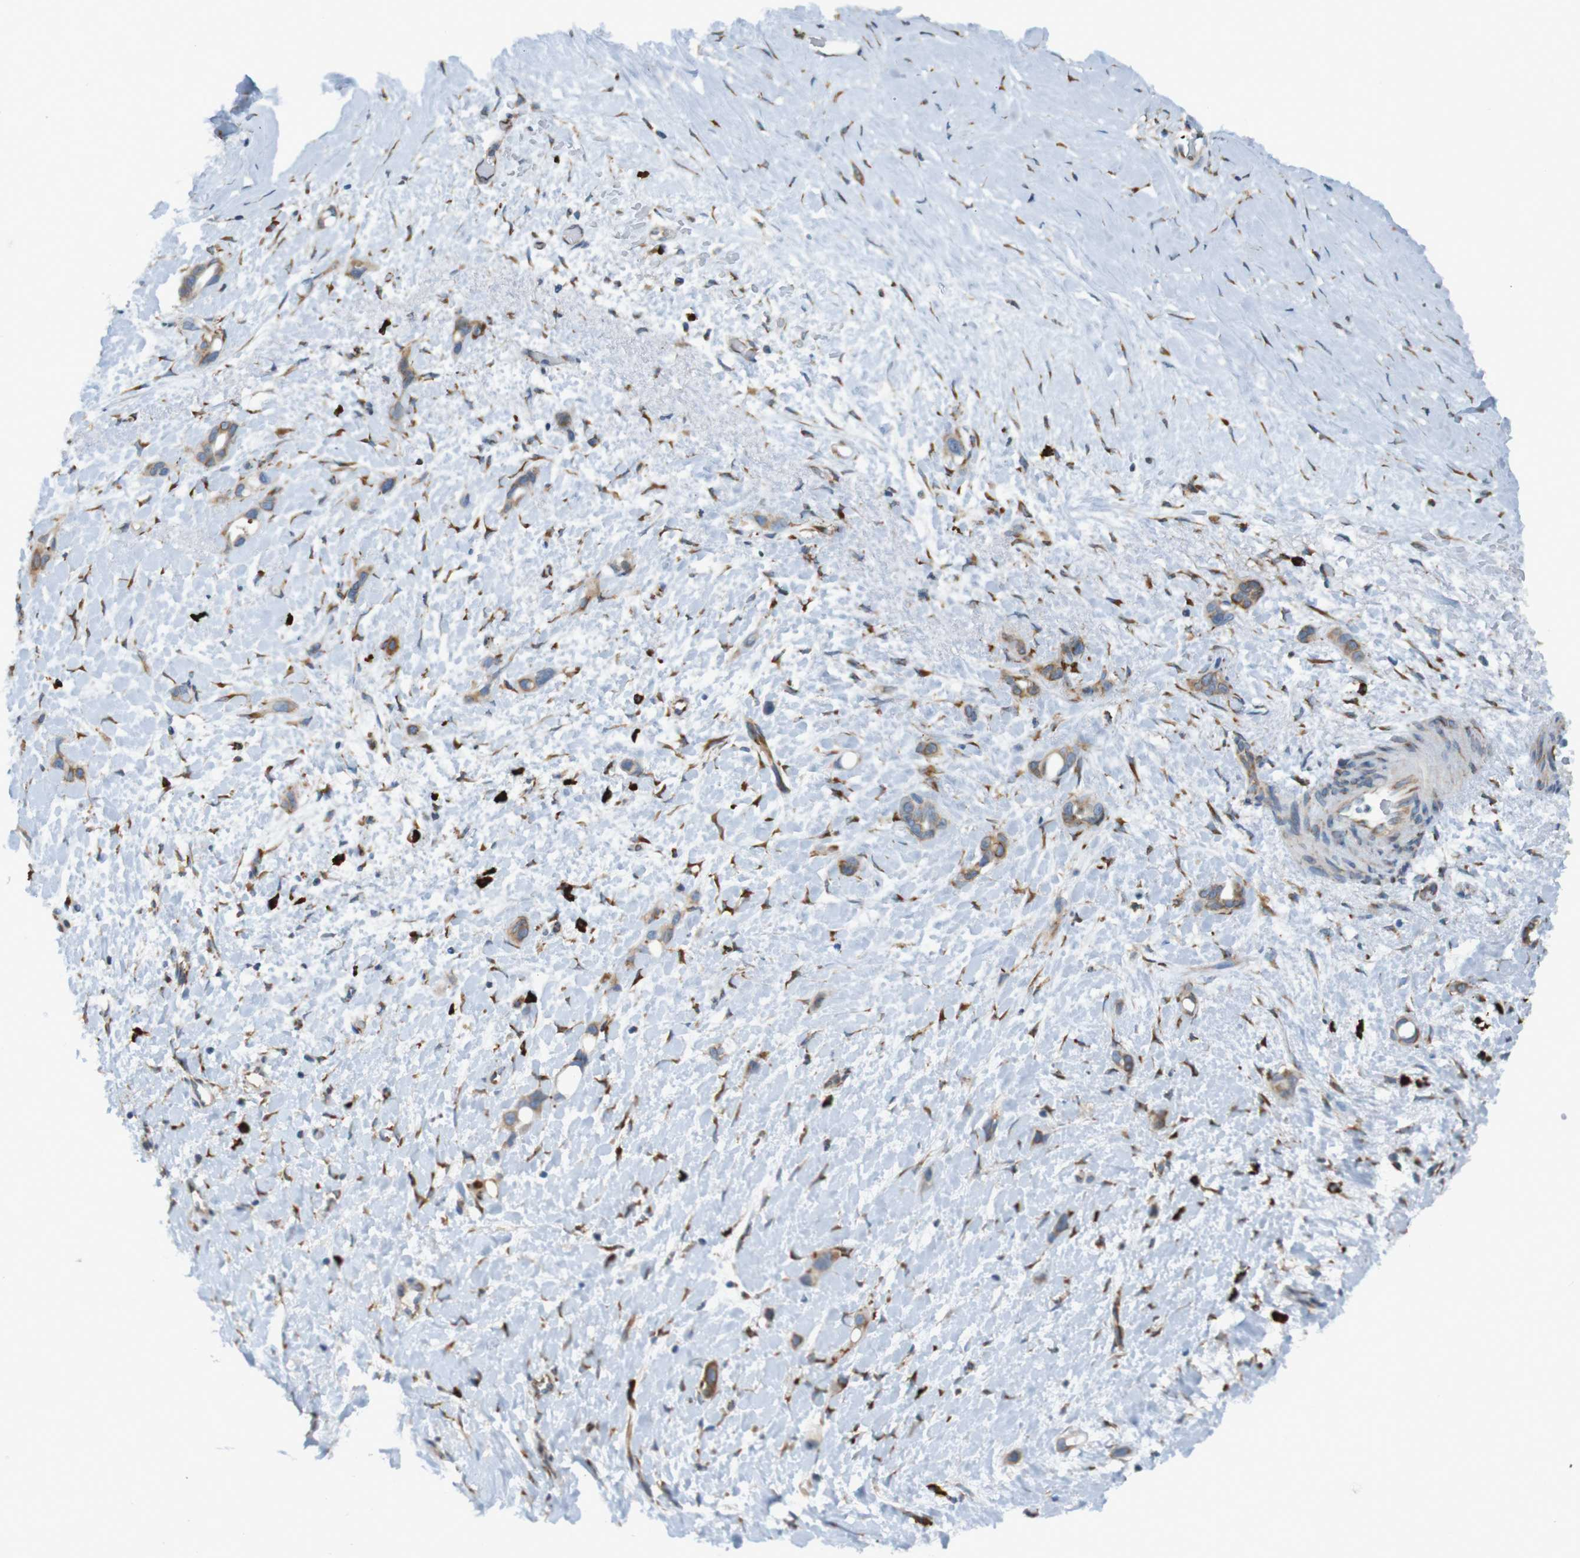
{"staining": {"intensity": "weak", "quantity": "25%-75%", "location": "cytoplasmic/membranous"}, "tissue": "liver cancer", "cell_type": "Tumor cells", "image_type": "cancer", "snomed": [{"axis": "morphology", "description": "Cholangiocarcinoma"}, {"axis": "topography", "description": "Liver"}], "caption": "Liver cholangiocarcinoma stained for a protein displays weak cytoplasmic/membranous positivity in tumor cells.", "gene": "SSR1", "patient": {"sex": "female", "age": 65}}